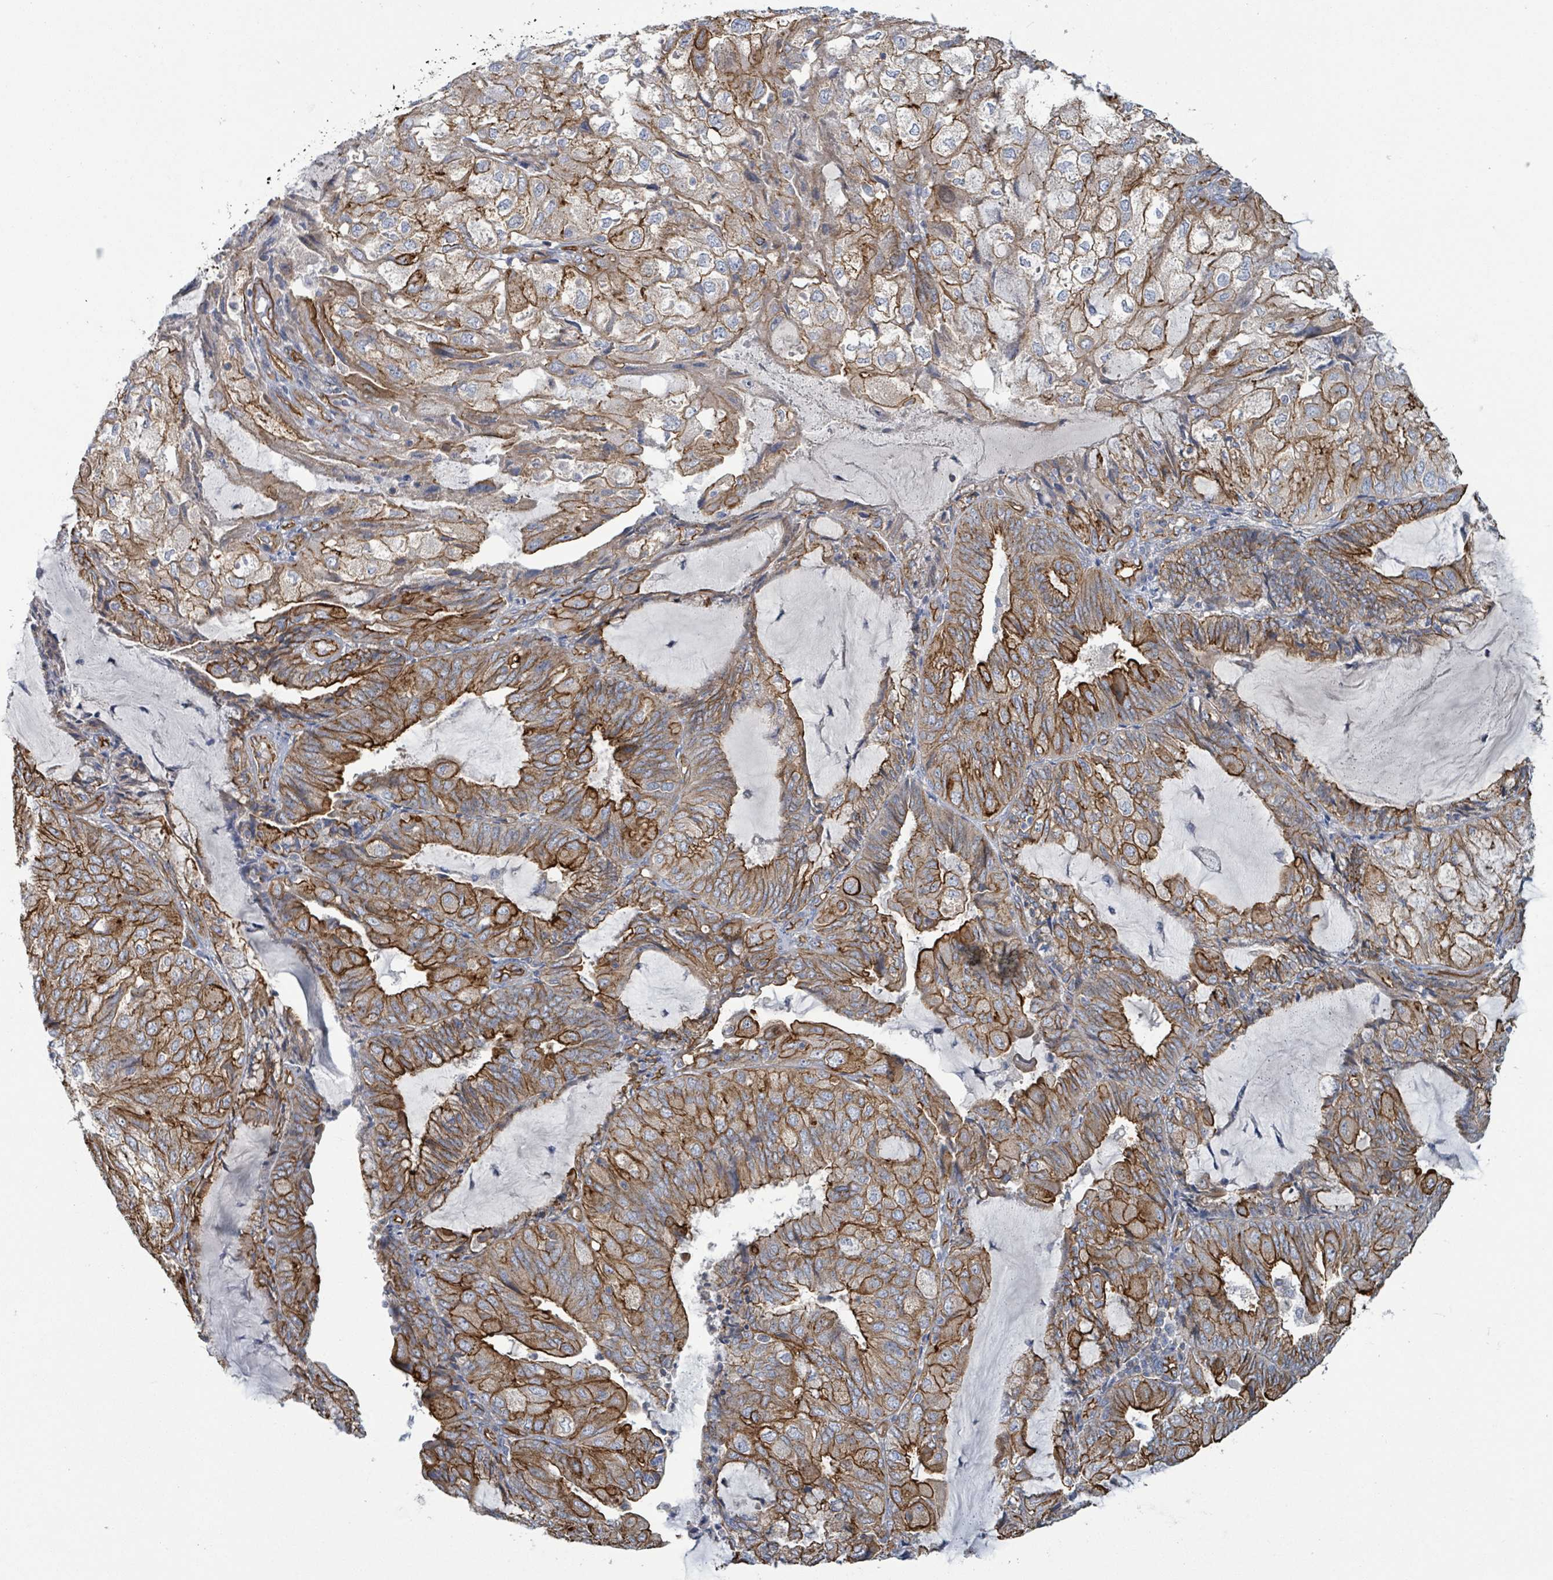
{"staining": {"intensity": "moderate", "quantity": ">75%", "location": "cytoplasmic/membranous"}, "tissue": "endometrial cancer", "cell_type": "Tumor cells", "image_type": "cancer", "snomed": [{"axis": "morphology", "description": "Adenocarcinoma, NOS"}, {"axis": "topography", "description": "Endometrium"}], "caption": "Endometrial cancer (adenocarcinoma) tissue reveals moderate cytoplasmic/membranous positivity in approximately >75% of tumor cells, visualized by immunohistochemistry.", "gene": "LDOC1", "patient": {"sex": "female", "age": 81}}